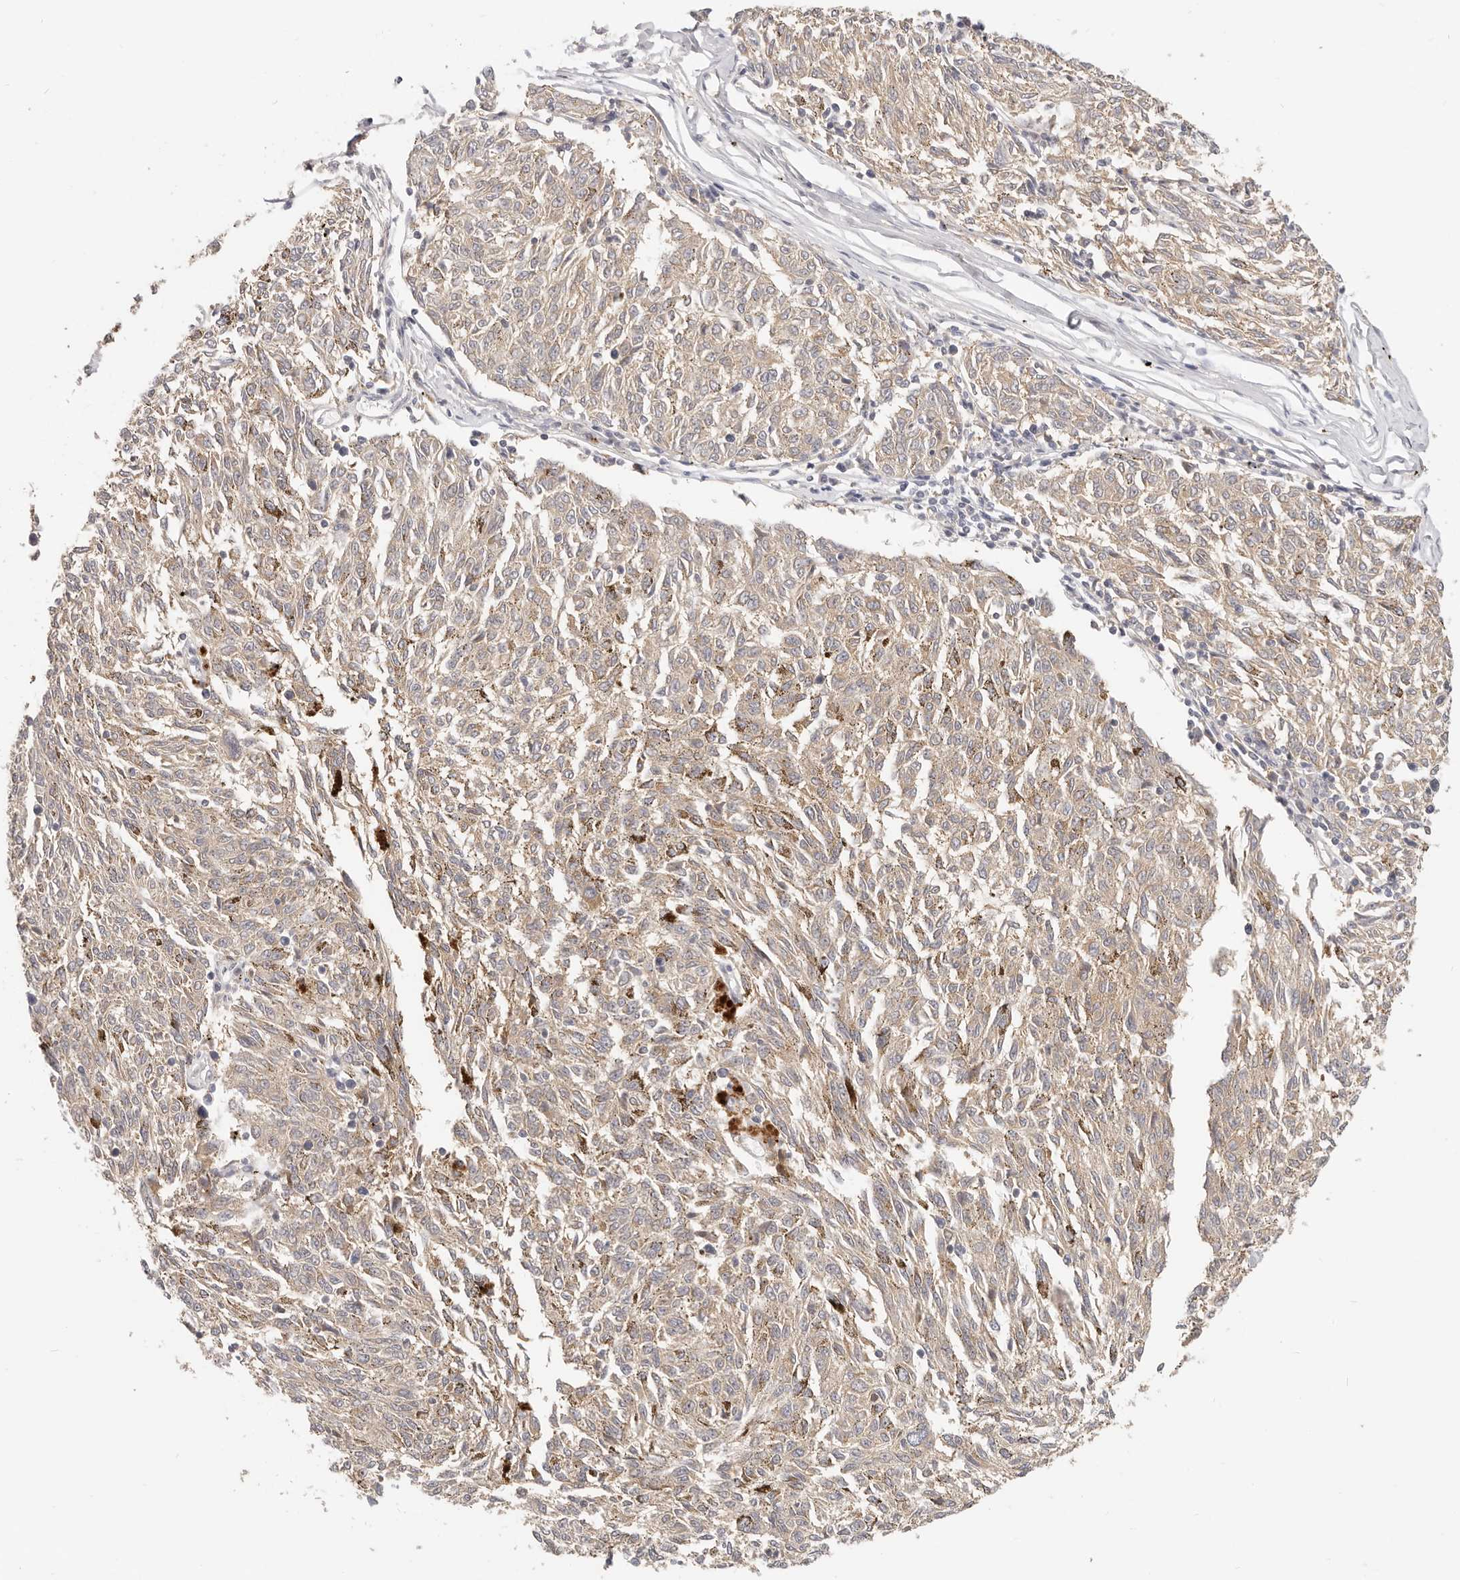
{"staining": {"intensity": "weak", "quantity": ">75%", "location": "cytoplasmic/membranous"}, "tissue": "melanoma", "cell_type": "Tumor cells", "image_type": "cancer", "snomed": [{"axis": "morphology", "description": "Malignant melanoma, NOS"}, {"axis": "topography", "description": "Skin"}], "caption": "Protein expression by immunohistochemistry exhibits weak cytoplasmic/membranous expression in about >75% of tumor cells in melanoma.", "gene": "DTNBP1", "patient": {"sex": "female", "age": 72}}